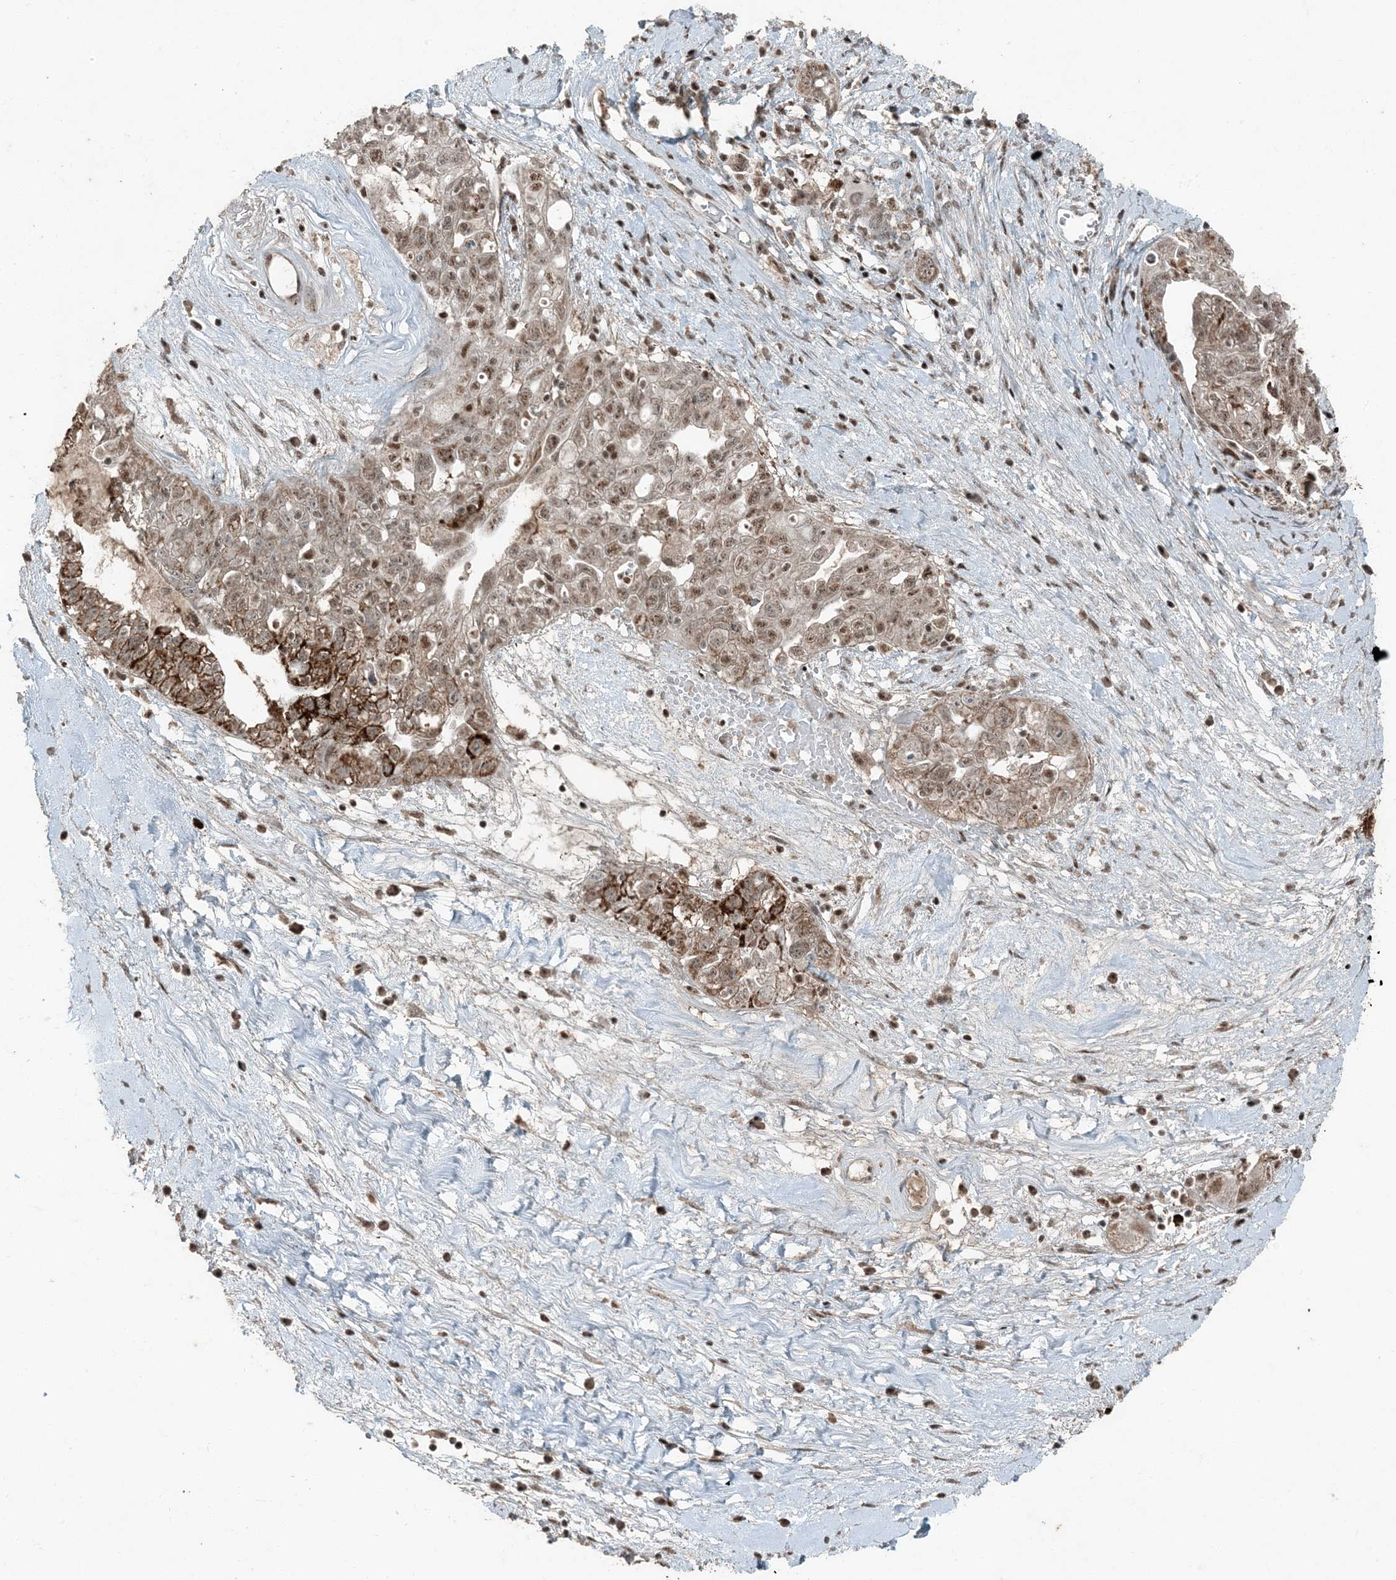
{"staining": {"intensity": "moderate", "quantity": ">75%", "location": "nuclear"}, "tissue": "ovarian cancer", "cell_type": "Tumor cells", "image_type": "cancer", "snomed": [{"axis": "morphology", "description": "Carcinoma, NOS"}, {"axis": "morphology", "description": "Cystadenocarcinoma, serous, NOS"}, {"axis": "topography", "description": "Ovary"}], "caption": "Immunohistochemical staining of ovarian carcinoma exhibits medium levels of moderate nuclear protein expression in about >75% of tumor cells. The protein of interest is shown in brown color, while the nuclei are stained blue.", "gene": "TADA2B", "patient": {"sex": "female", "age": 69}}